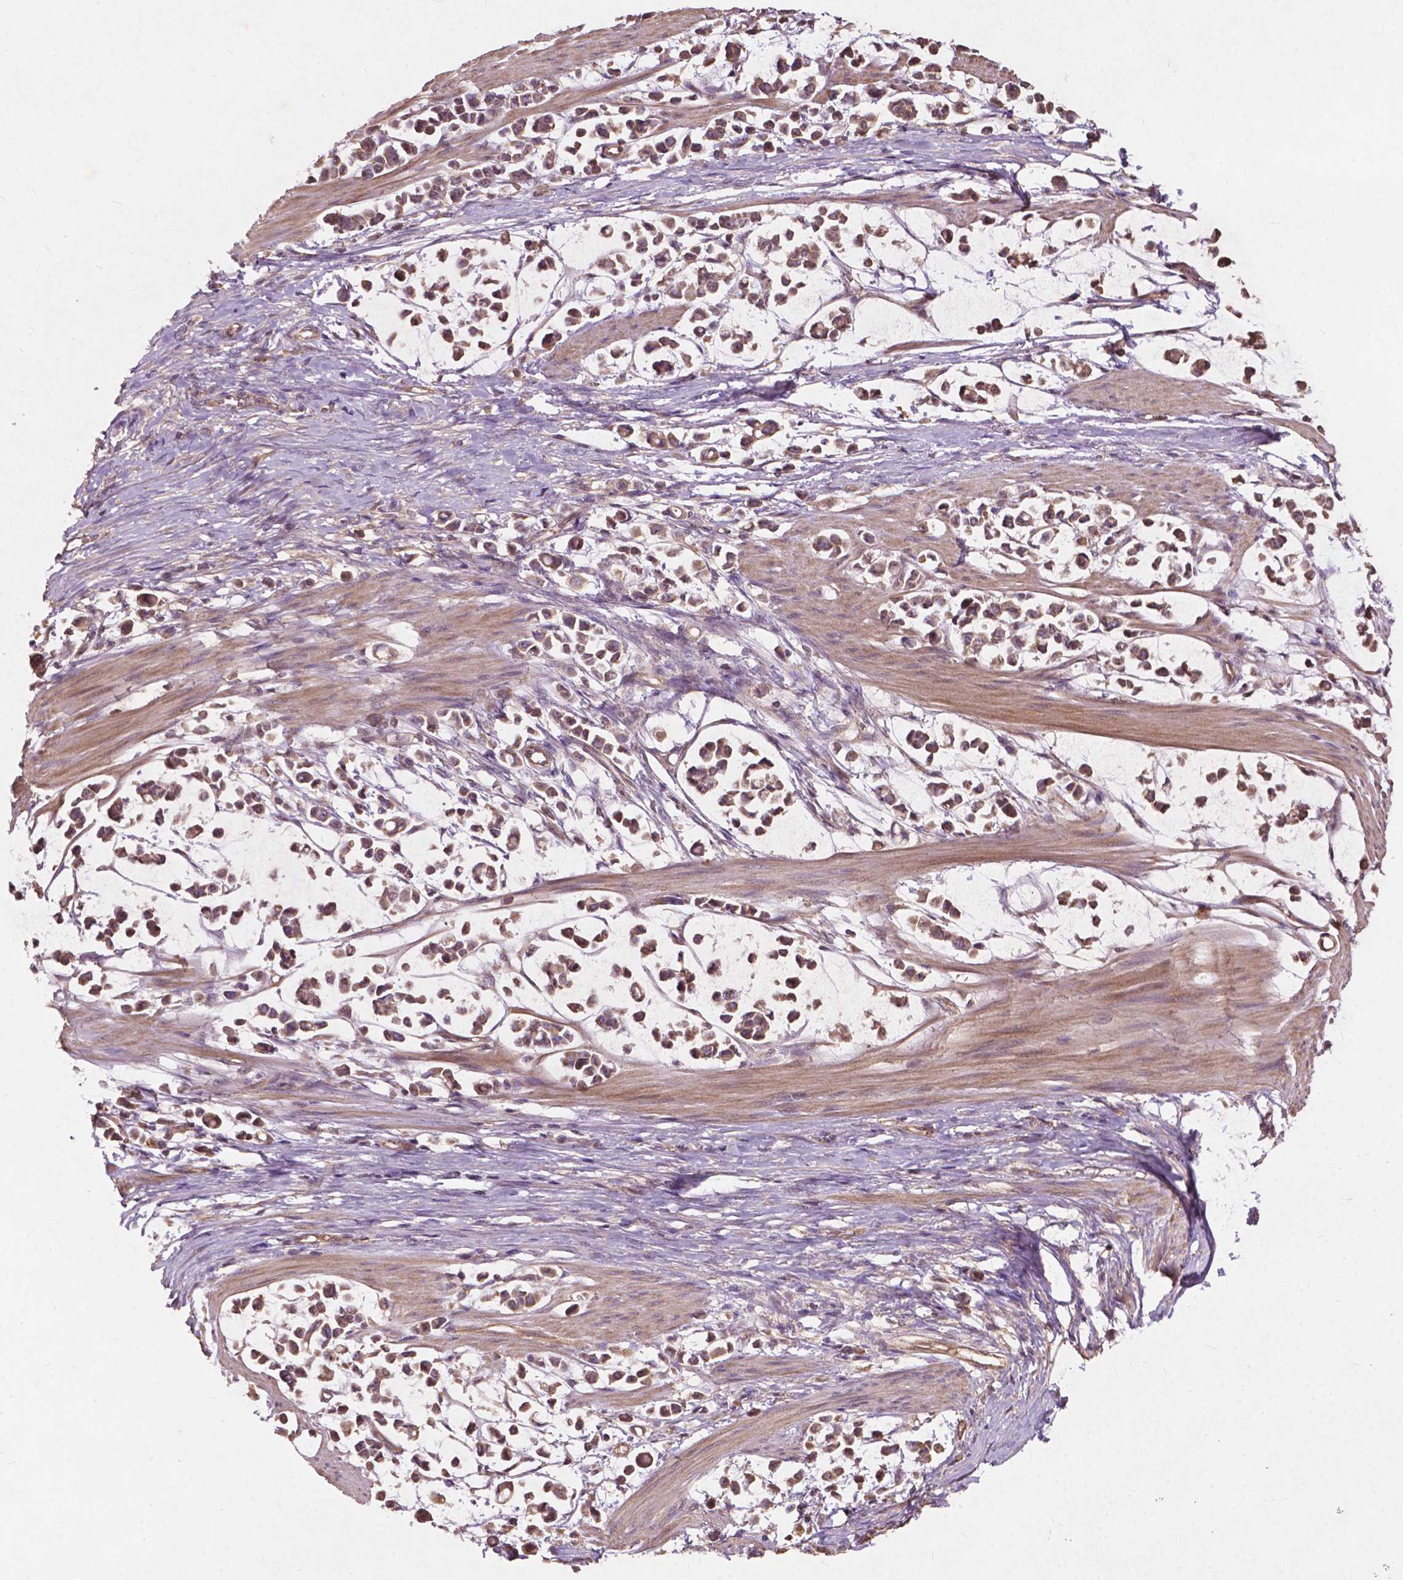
{"staining": {"intensity": "weak", "quantity": ">75%", "location": "cytoplasmic/membranous"}, "tissue": "stomach cancer", "cell_type": "Tumor cells", "image_type": "cancer", "snomed": [{"axis": "morphology", "description": "Adenocarcinoma, NOS"}, {"axis": "topography", "description": "Stomach"}], "caption": "Protein analysis of adenocarcinoma (stomach) tissue exhibits weak cytoplasmic/membranous staining in about >75% of tumor cells. (Brightfield microscopy of DAB IHC at high magnification).", "gene": "CDC42BPA", "patient": {"sex": "male", "age": 82}}